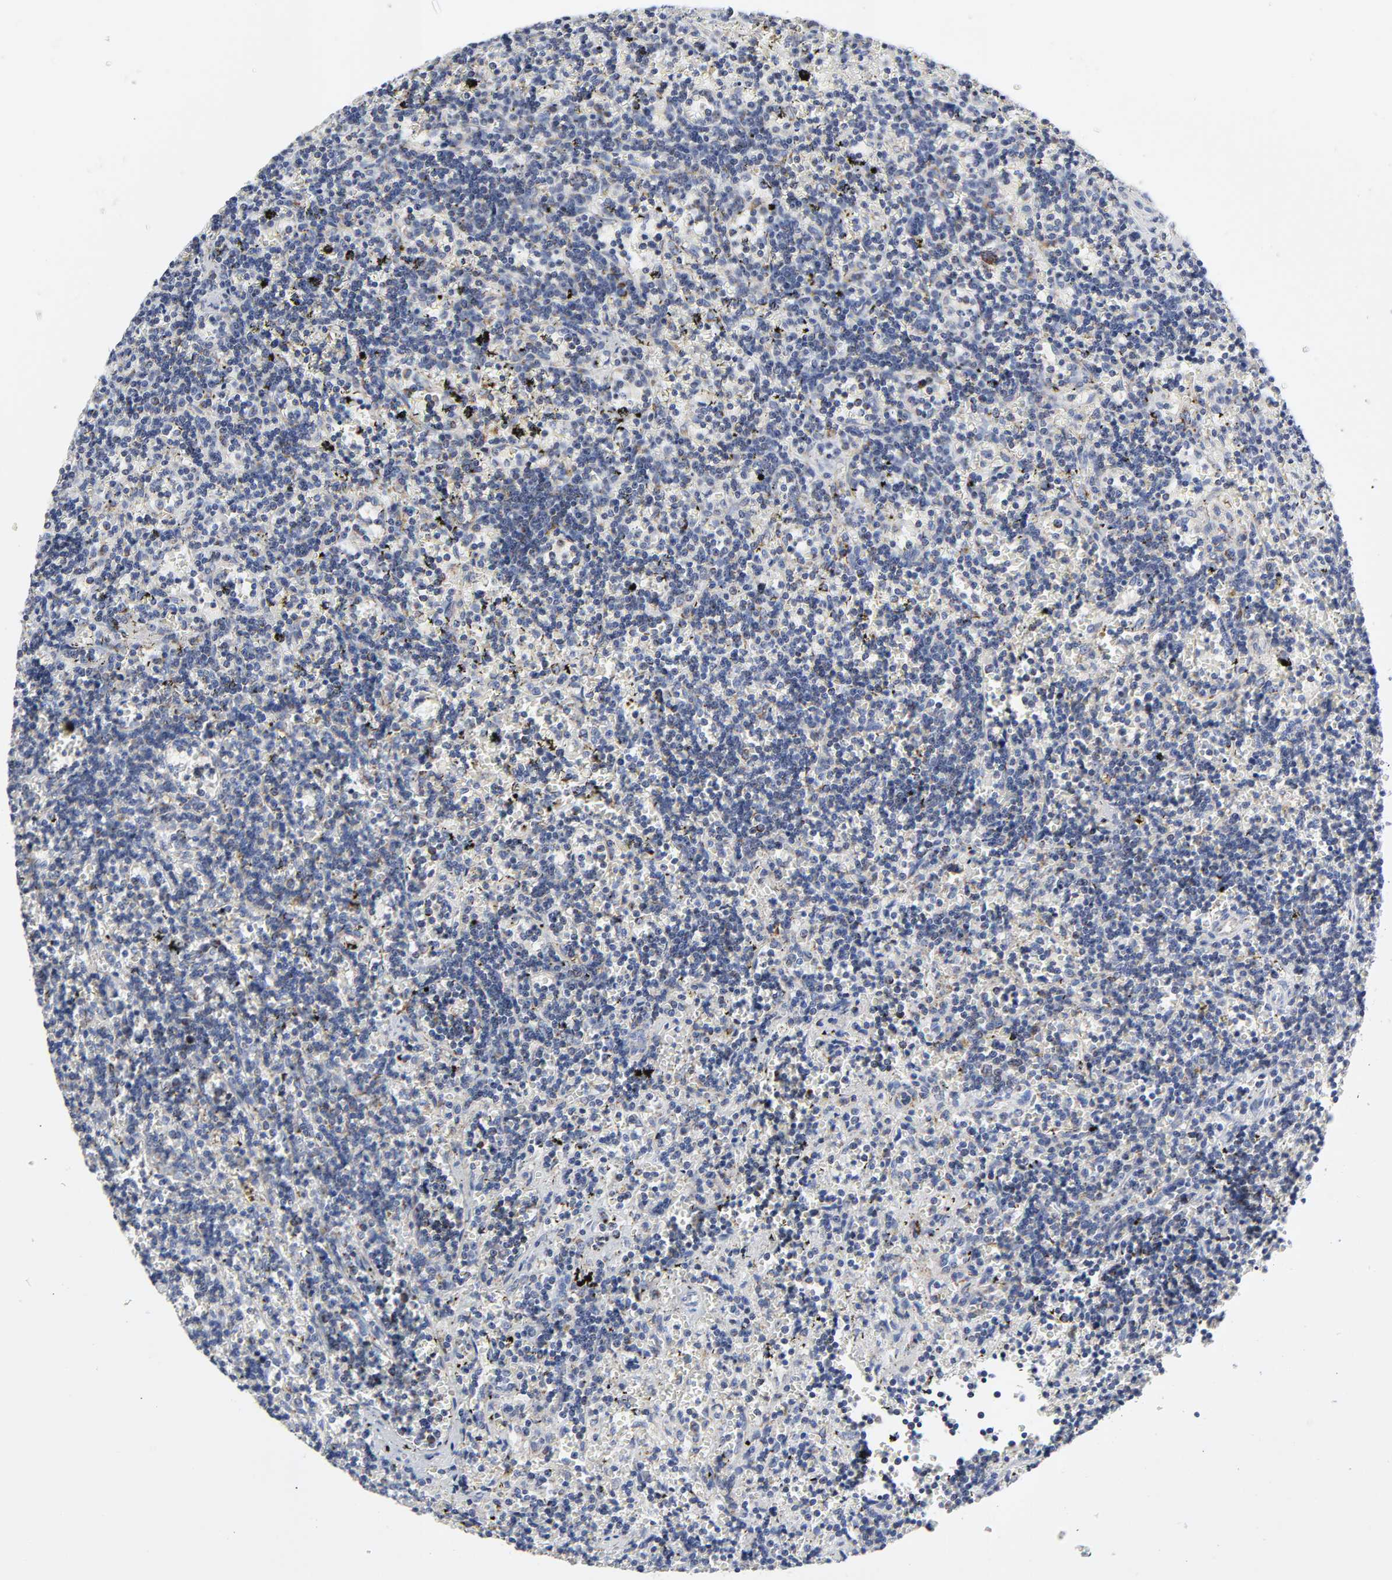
{"staining": {"intensity": "negative", "quantity": "none", "location": "none"}, "tissue": "lymphoma", "cell_type": "Tumor cells", "image_type": "cancer", "snomed": [{"axis": "morphology", "description": "Malignant lymphoma, non-Hodgkin's type, Low grade"}, {"axis": "topography", "description": "Spleen"}], "caption": "High magnification brightfield microscopy of malignant lymphoma, non-Hodgkin's type (low-grade) stained with DAB (3,3'-diaminobenzidine) (brown) and counterstained with hematoxylin (blue): tumor cells show no significant positivity.", "gene": "AOPEP", "patient": {"sex": "male", "age": 60}}